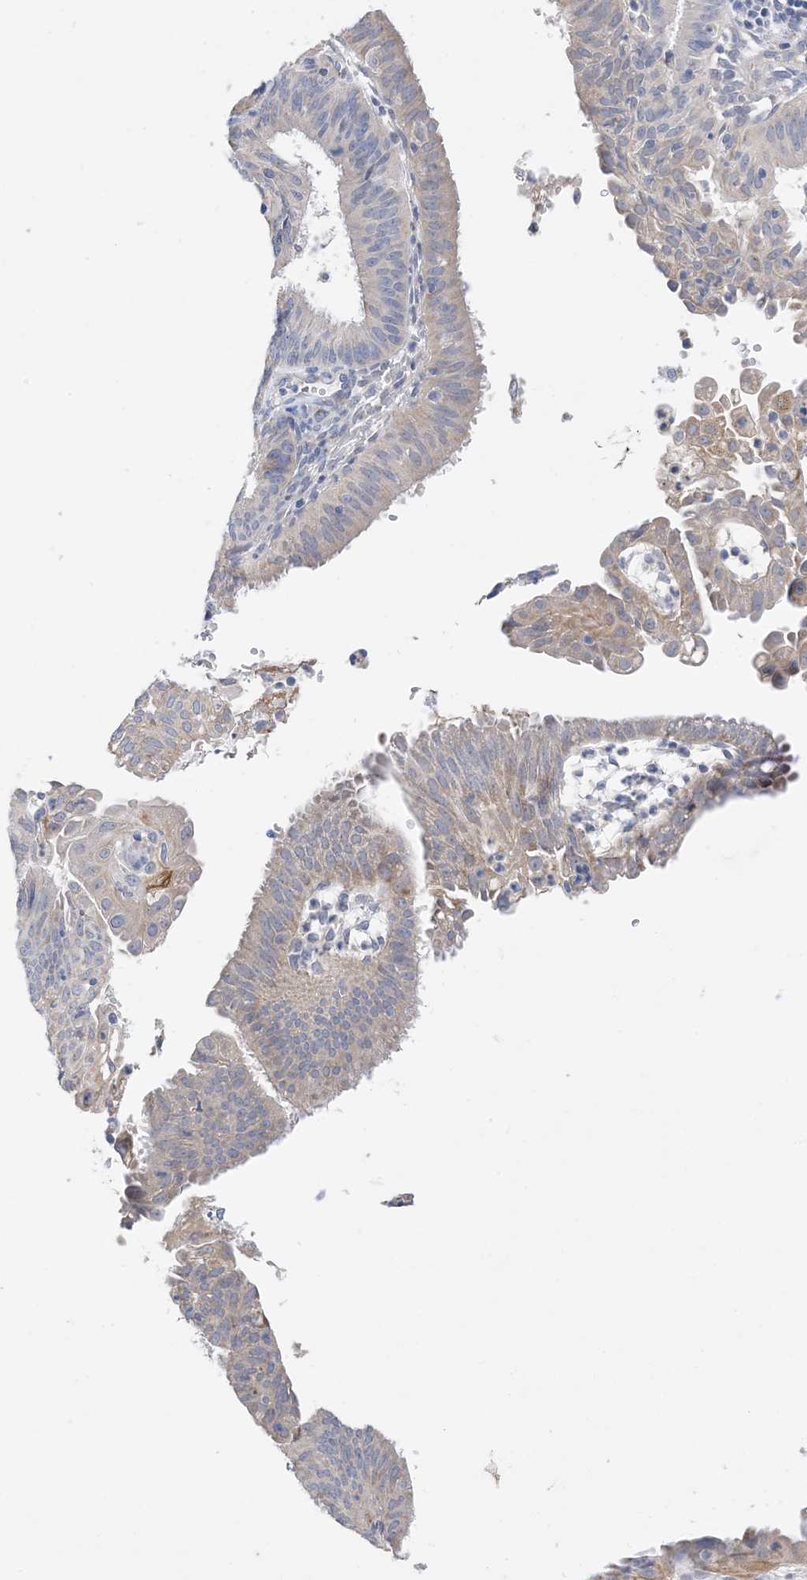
{"staining": {"intensity": "weak", "quantity": "<25%", "location": "cytoplasmic/membranous"}, "tissue": "endometrial cancer", "cell_type": "Tumor cells", "image_type": "cancer", "snomed": [{"axis": "morphology", "description": "Adenocarcinoma, NOS"}, {"axis": "topography", "description": "Endometrium"}], "caption": "Human adenocarcinoma (endometrial) stained for a protein using IHC reveals no staining in tumor cells.", "gene": "PLK4", "patient": {"sex": "female", "age": 51}}